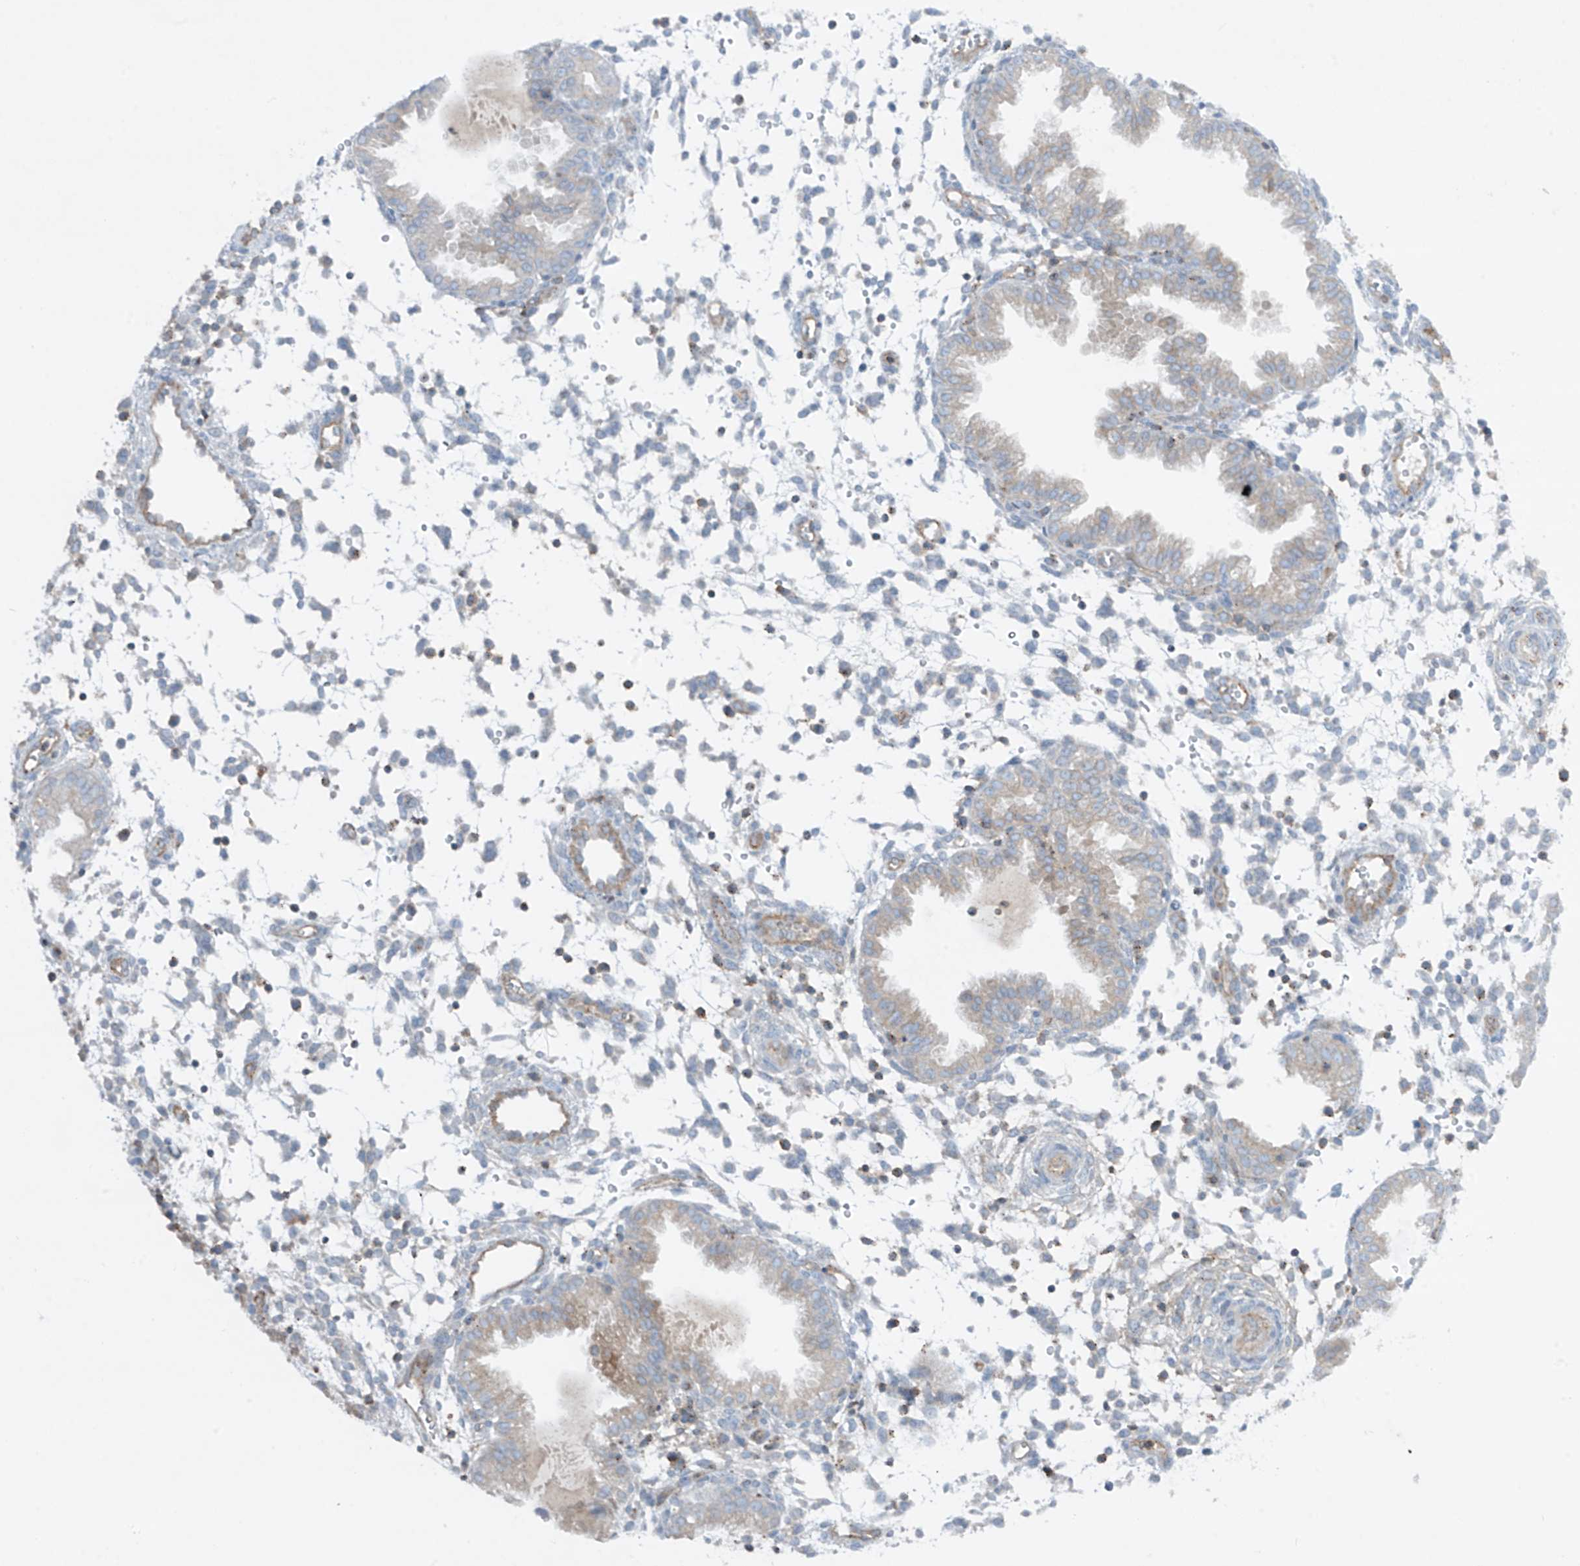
{"staining": {"intensity": "negative", "quantity": "none", "location": "none"}, "tissue": "endometrium", "cell_type": "Cells in endometrial stroma", "image_type": "normal", "snomed": [{"axis": "morphology", "description": "Normal tissue, NOS"}, {"axis": "topography", "description": "Endometrium"}], "caption": "Immunohistochemistry micrograph of unremarkable human endometrium stained for a protein (brown), which shows no expression in cells in endometrial stroma. (Brightfield microscopy of DAB (3,3'-diaminobenzidine) IHC at high magnification).", "gene": "HLA", "patient": {"sex": "female", "age": 33}}